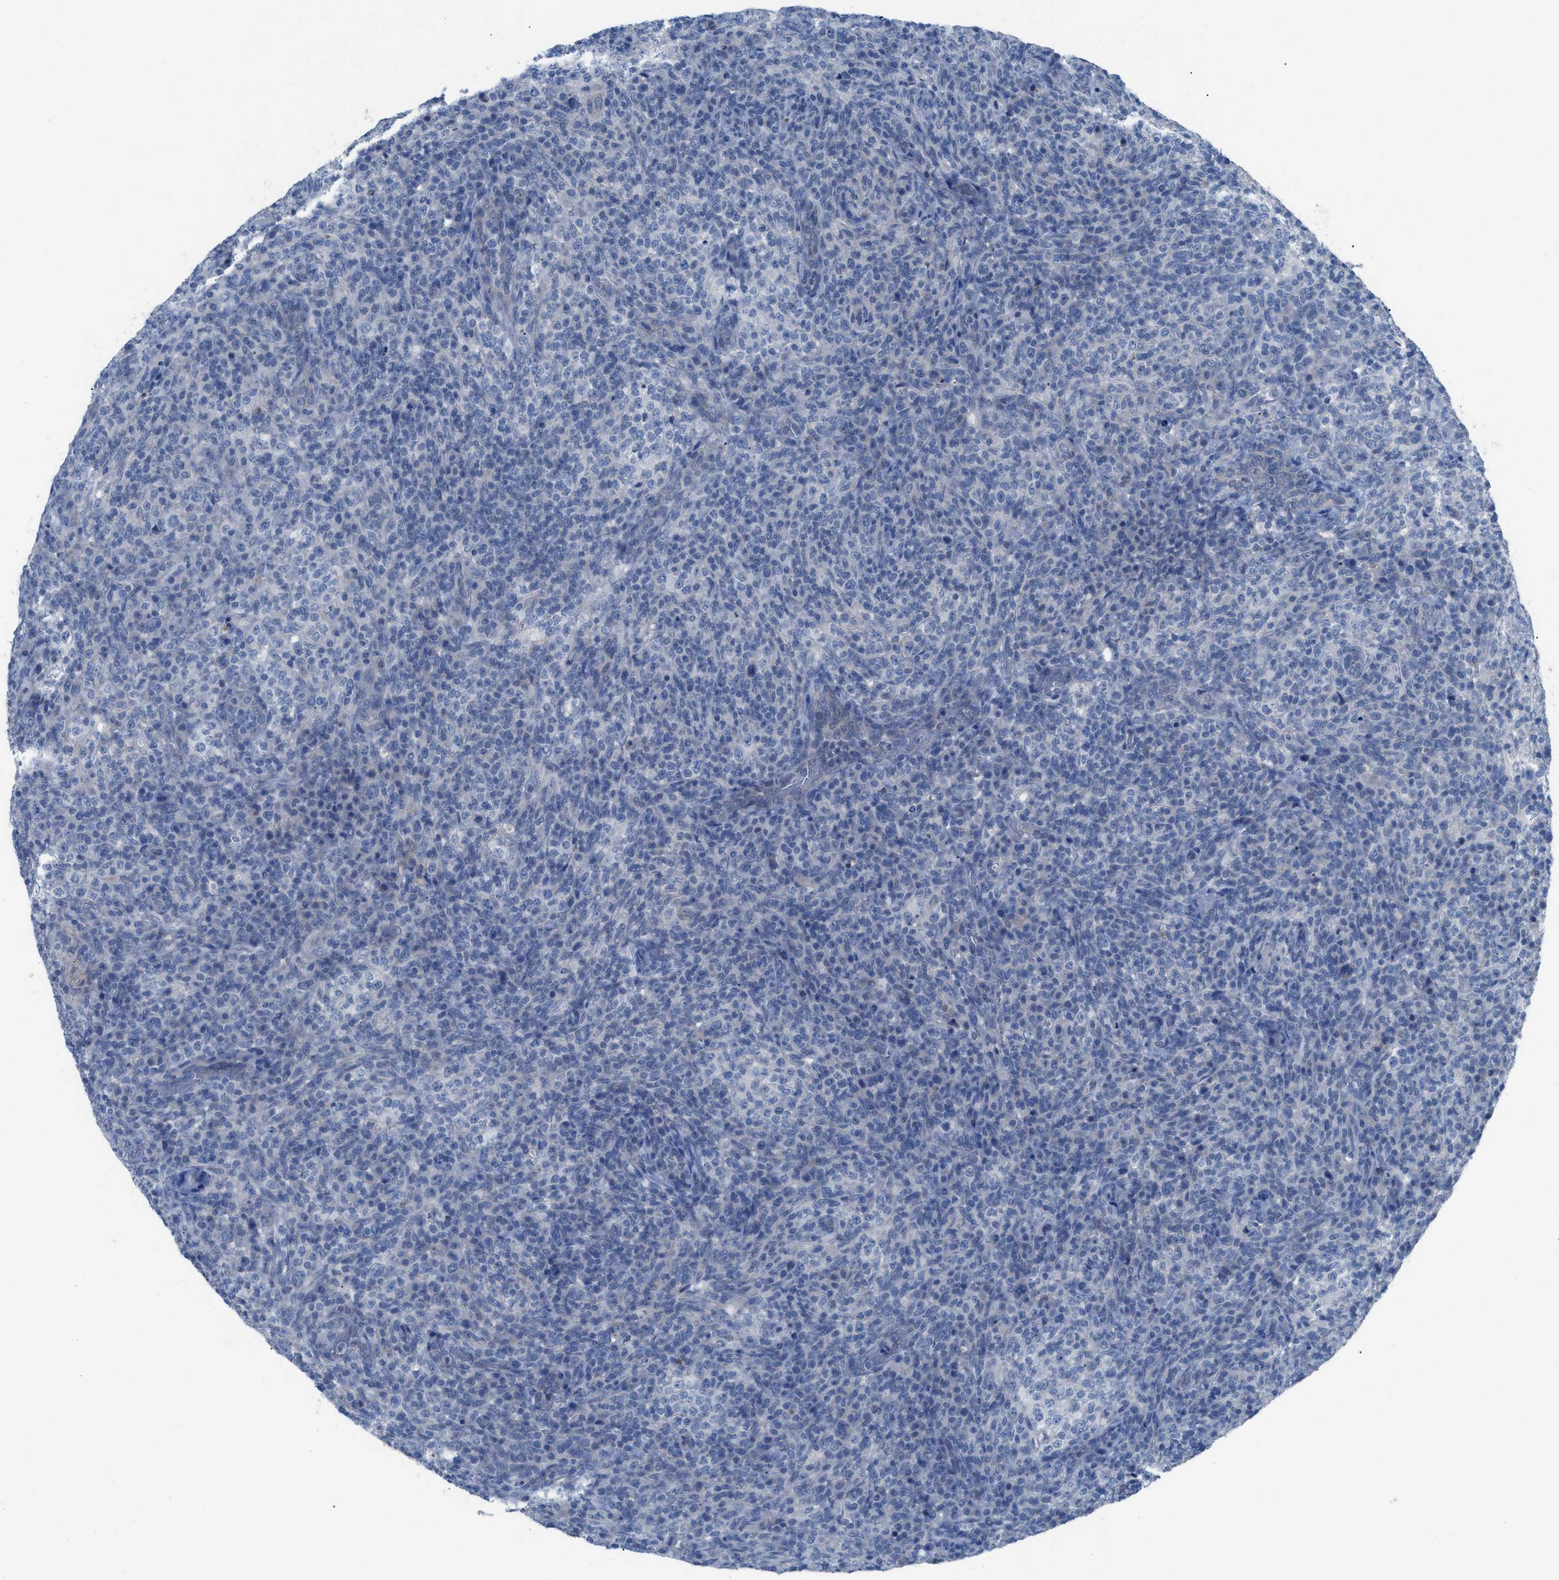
{"staining": {"intensity": "negative", "quantity": "none", "location": "none"}, "tissue": "lymphoma", "cell_type": "Tumor cells", "image_type": "cancer", "snomed": [{"axis": "morphology", "description": "Malignant lymphoma, non-Hodgkin's type, High grade"}, {"axis": "topography", "description": "Lymph node"}], "caption": "An image of human high-grade malignant lymphoma, non-Hodgkin's type is negative for staining in tumor cells.", "gene": "HPX", "patient": {"sex": "female", "age": 76}}